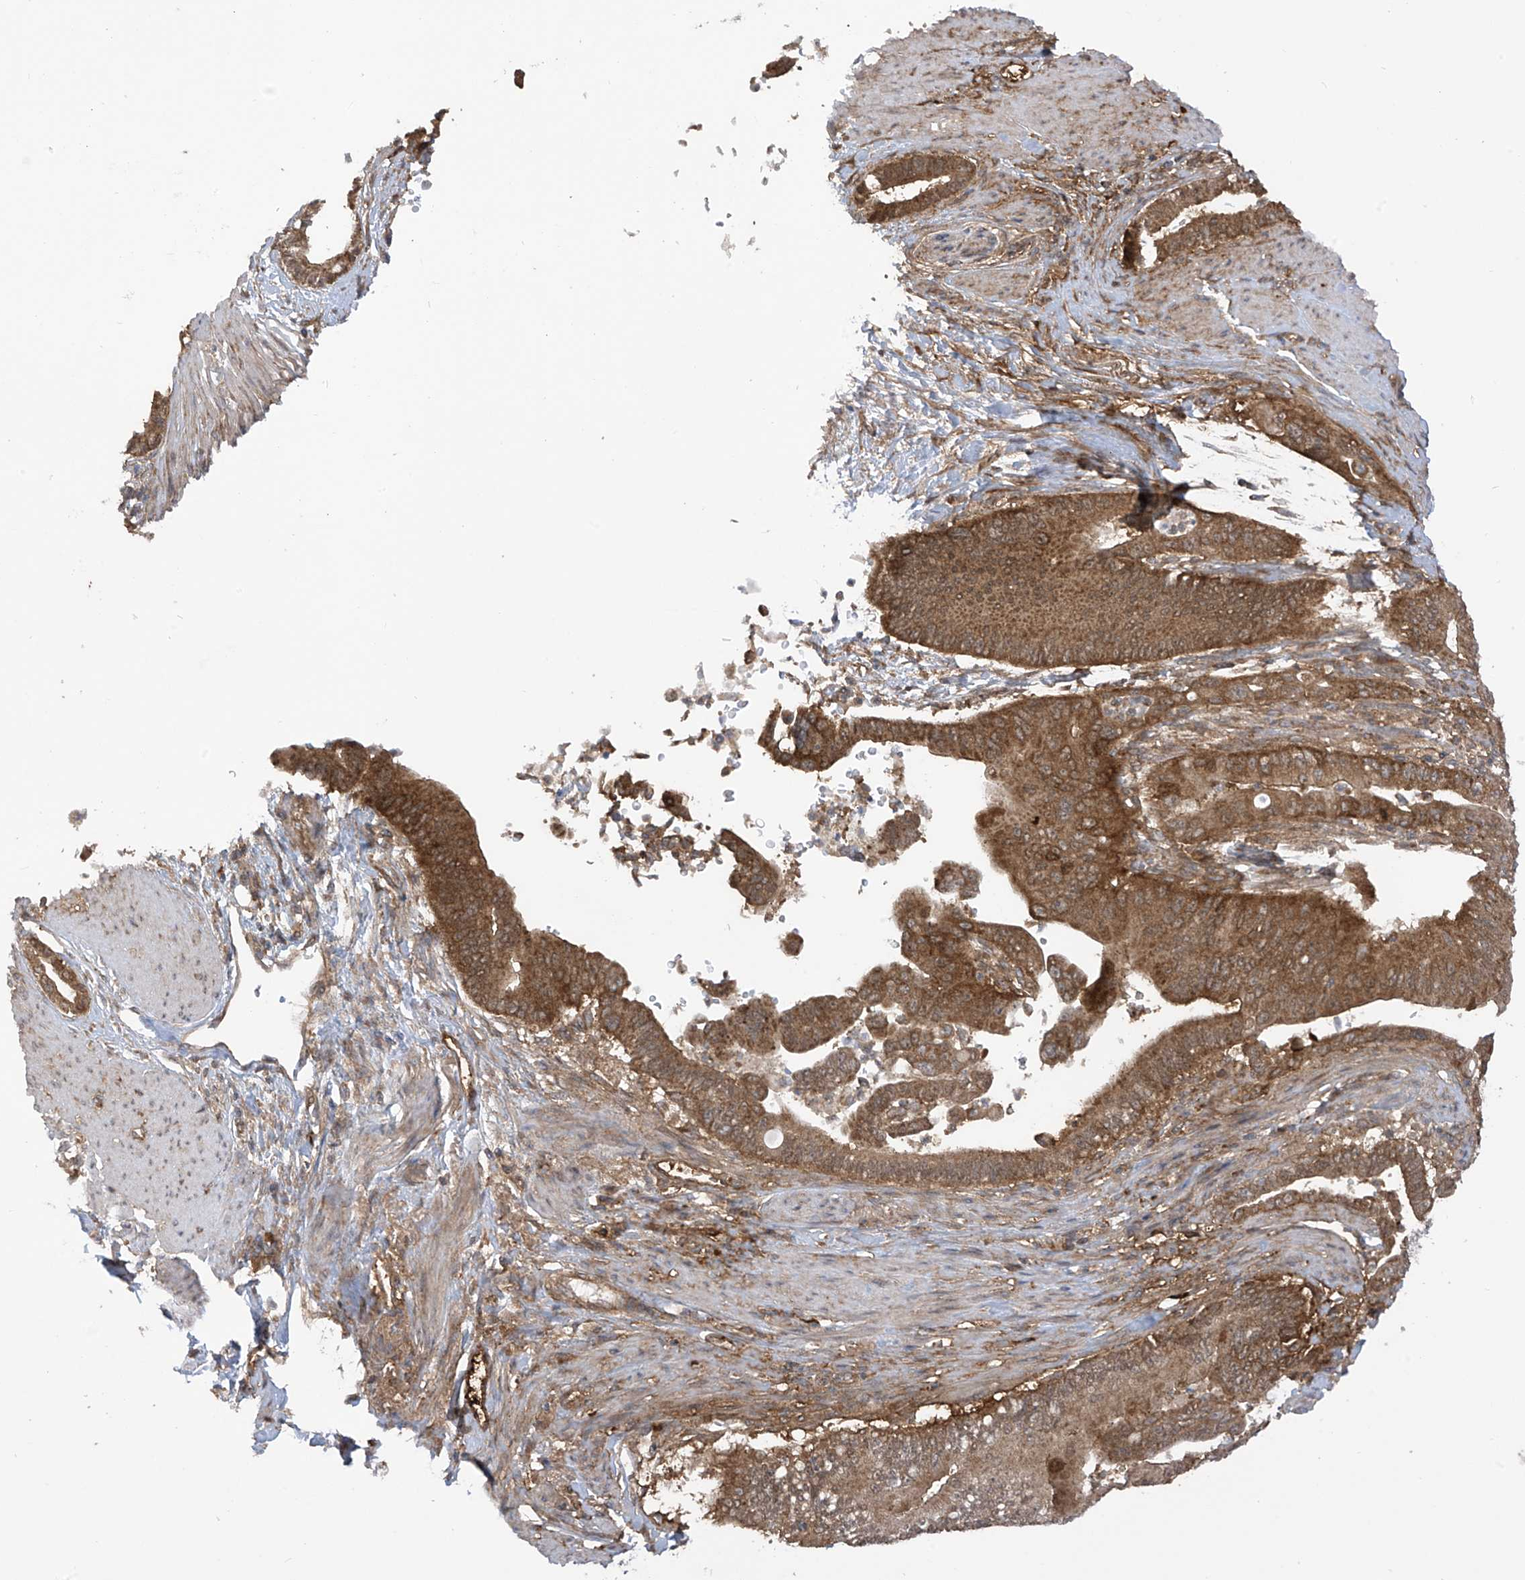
{"staining": {"intensity": "moderate", "quantity": ">75%", "location": "cytoplasmic/membranous"}, "tissue": "pancreatic cancer", "cell_type": "Tumor cells", "image_type": "cancer", "snomed": [{"axis": "morphology", "description": "Adenocarcinoma, NOS"}, {"axis": "topography", "description": "Pancreas"}], "caption": "Pancreatic cancer stained with DAB (3,3'-diaminobenzidine) immunohistochemistry (IHC) exhibits medium levels of moderate cytoplasmic/membranous staining in approximately >75% of tumor cells.", "gene": "REPS1", "patient": {"sex": "male", "age": 70}}